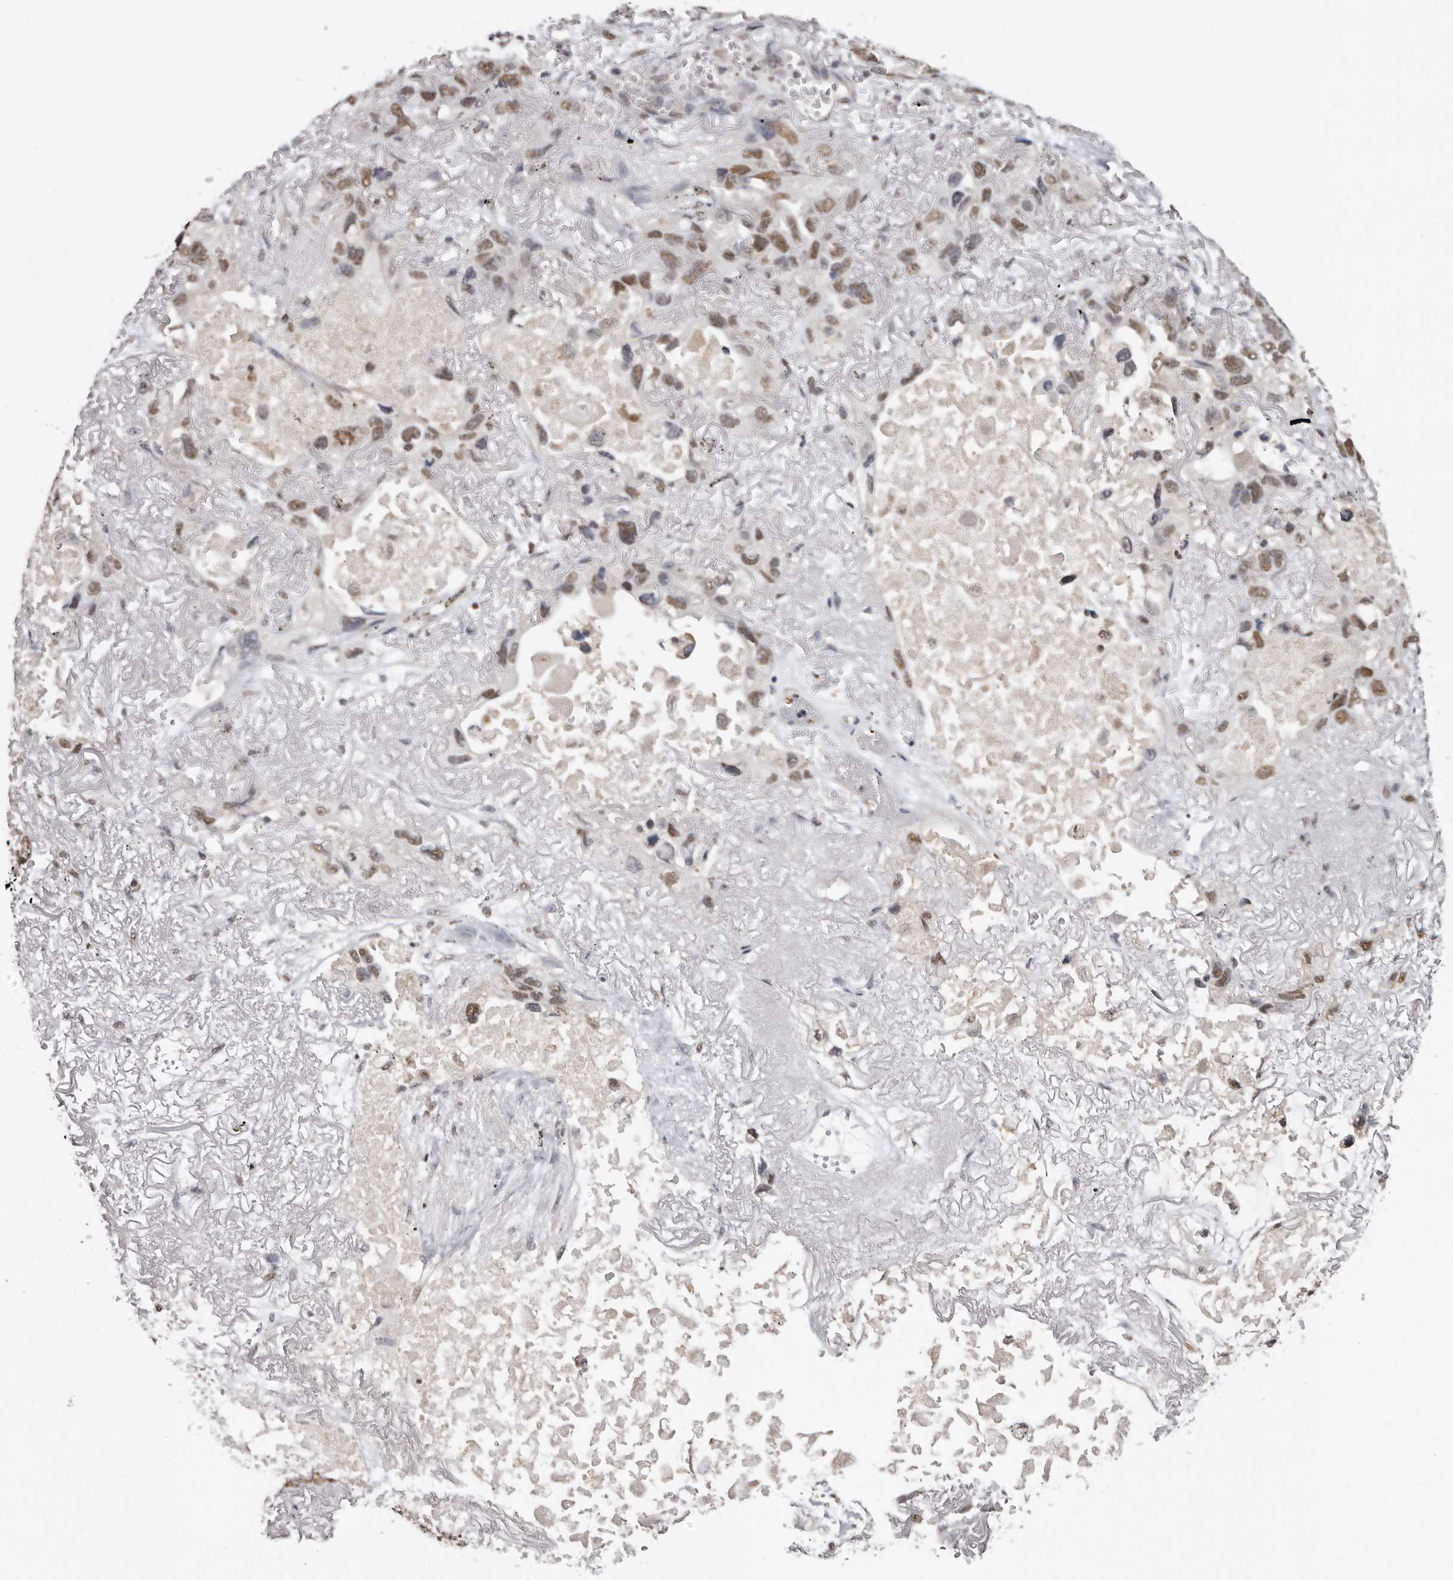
{"staining": {"intensity": "moderate", "quantity": ">75%", "location": "nuclear"}, "tissue": "lung cancer", "cell_type": "Tumor cells", "image_type": "cancer", "snomed": [{"axis": "morphology", "description": "Squamous cell carcinoma, NOS"}, {"axis": "topography", "description": "Lung"}], "caption": "Immunohistochemistry histopathology image of neoplastic tissue: human lung squamous cell carcinoma stained using IHC shows medium levels of moderate protein expression localized specifically in the nuclear of tumor cells, appearing as a nuclear brown color.", "gene": "SCAF4", "patient": {"sex": "female", "age": 73}}